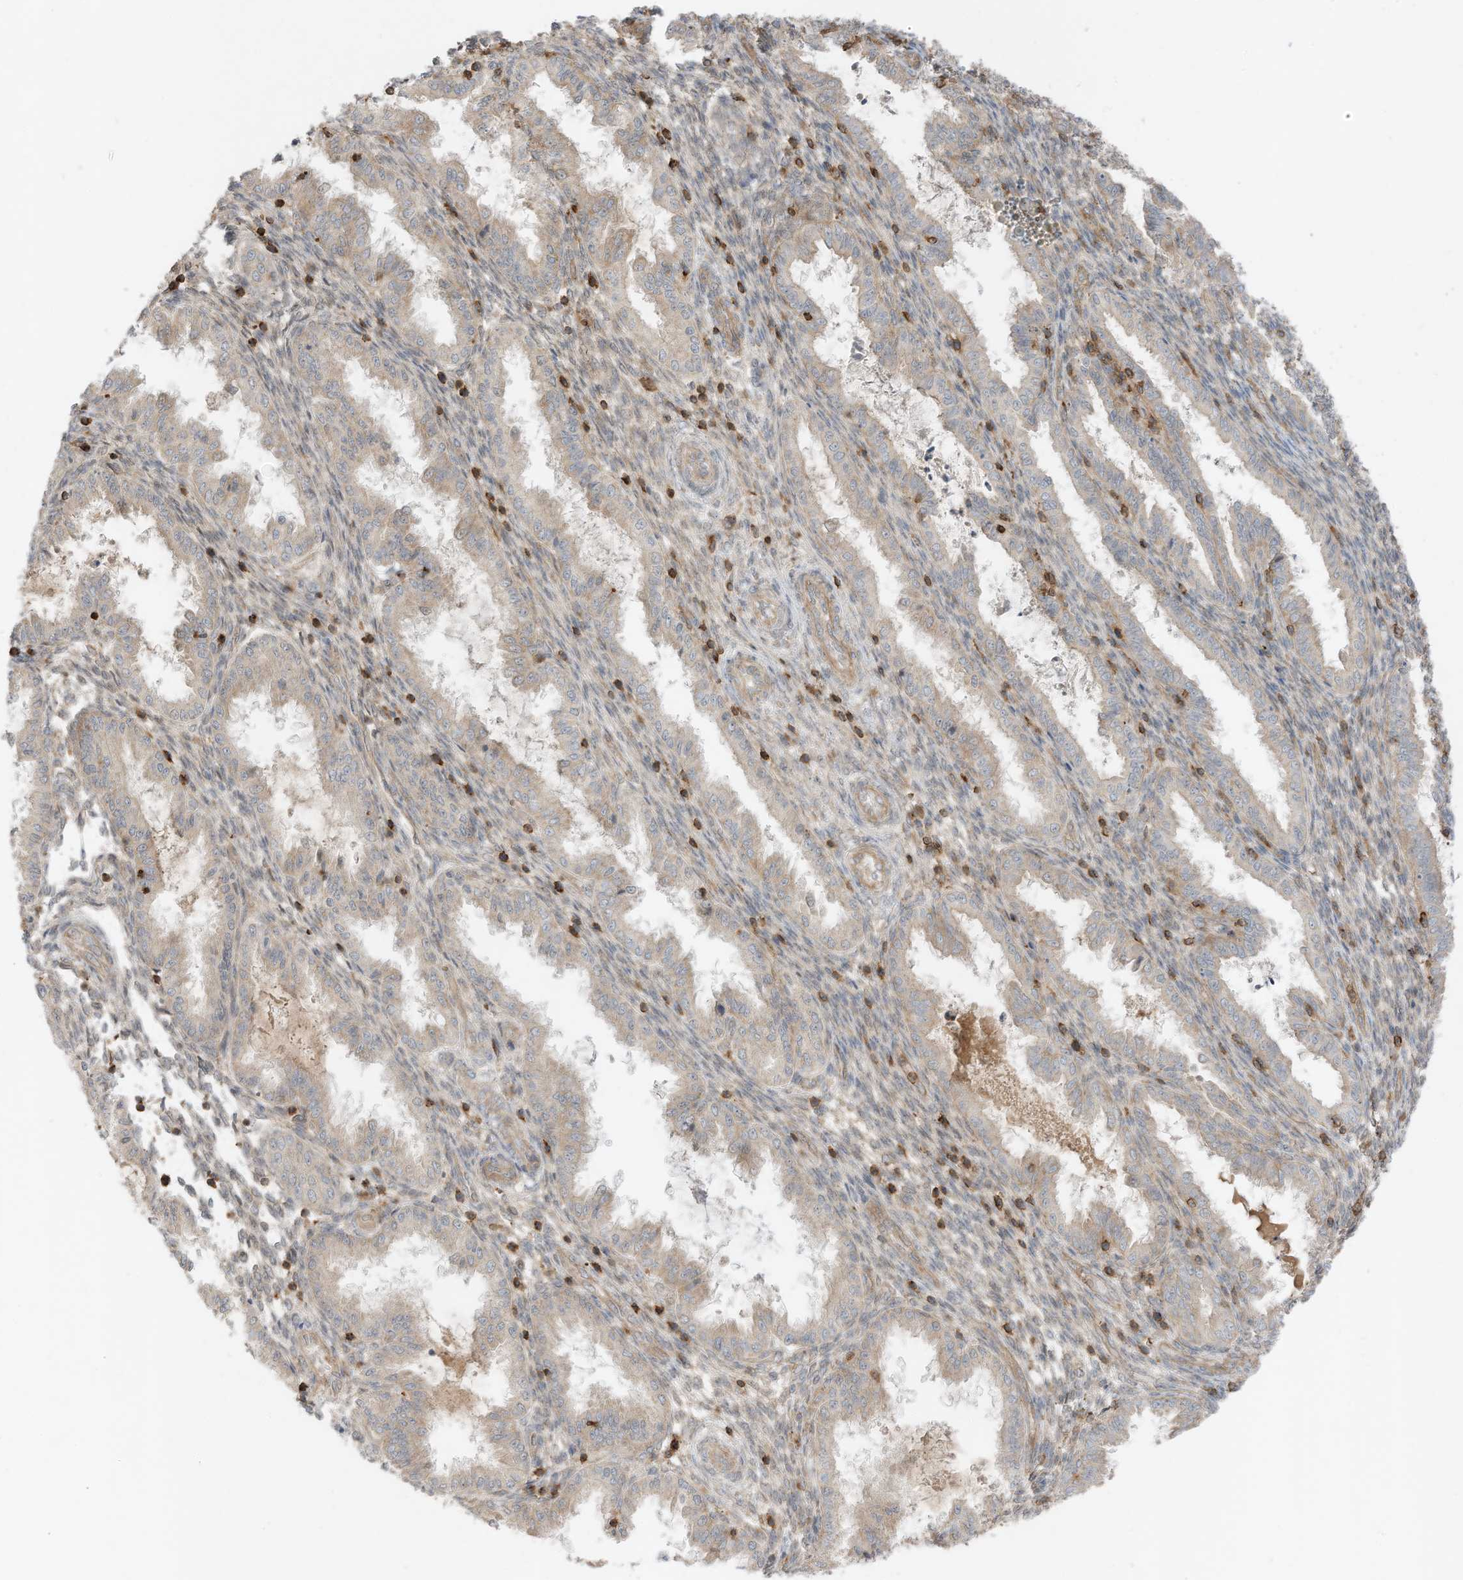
{"staining": {"intensity": "weak", "quantity": "<25%", "location": "cytoplasmic/membranous"}, "tissue": "endometrium", "cell_type": "Cells in endometrial stroma", "image_type": "normal", "snomed": [{"axis": "morphology", "description": "Normal tissue, NOS"}, {"axis": "topography", "description": "Endometrium"}], "caption": "Immunohistochemistry histopathology image of normal endometrium: endometrium stained with DAB displays no significant protein staining in cells in endometrial stroma. (Immunohistochemistry (ihc), brightfield microscopy, high magnification).", "gene": "SLC25A12", "patient": {"sex": "female", "age": 33}}